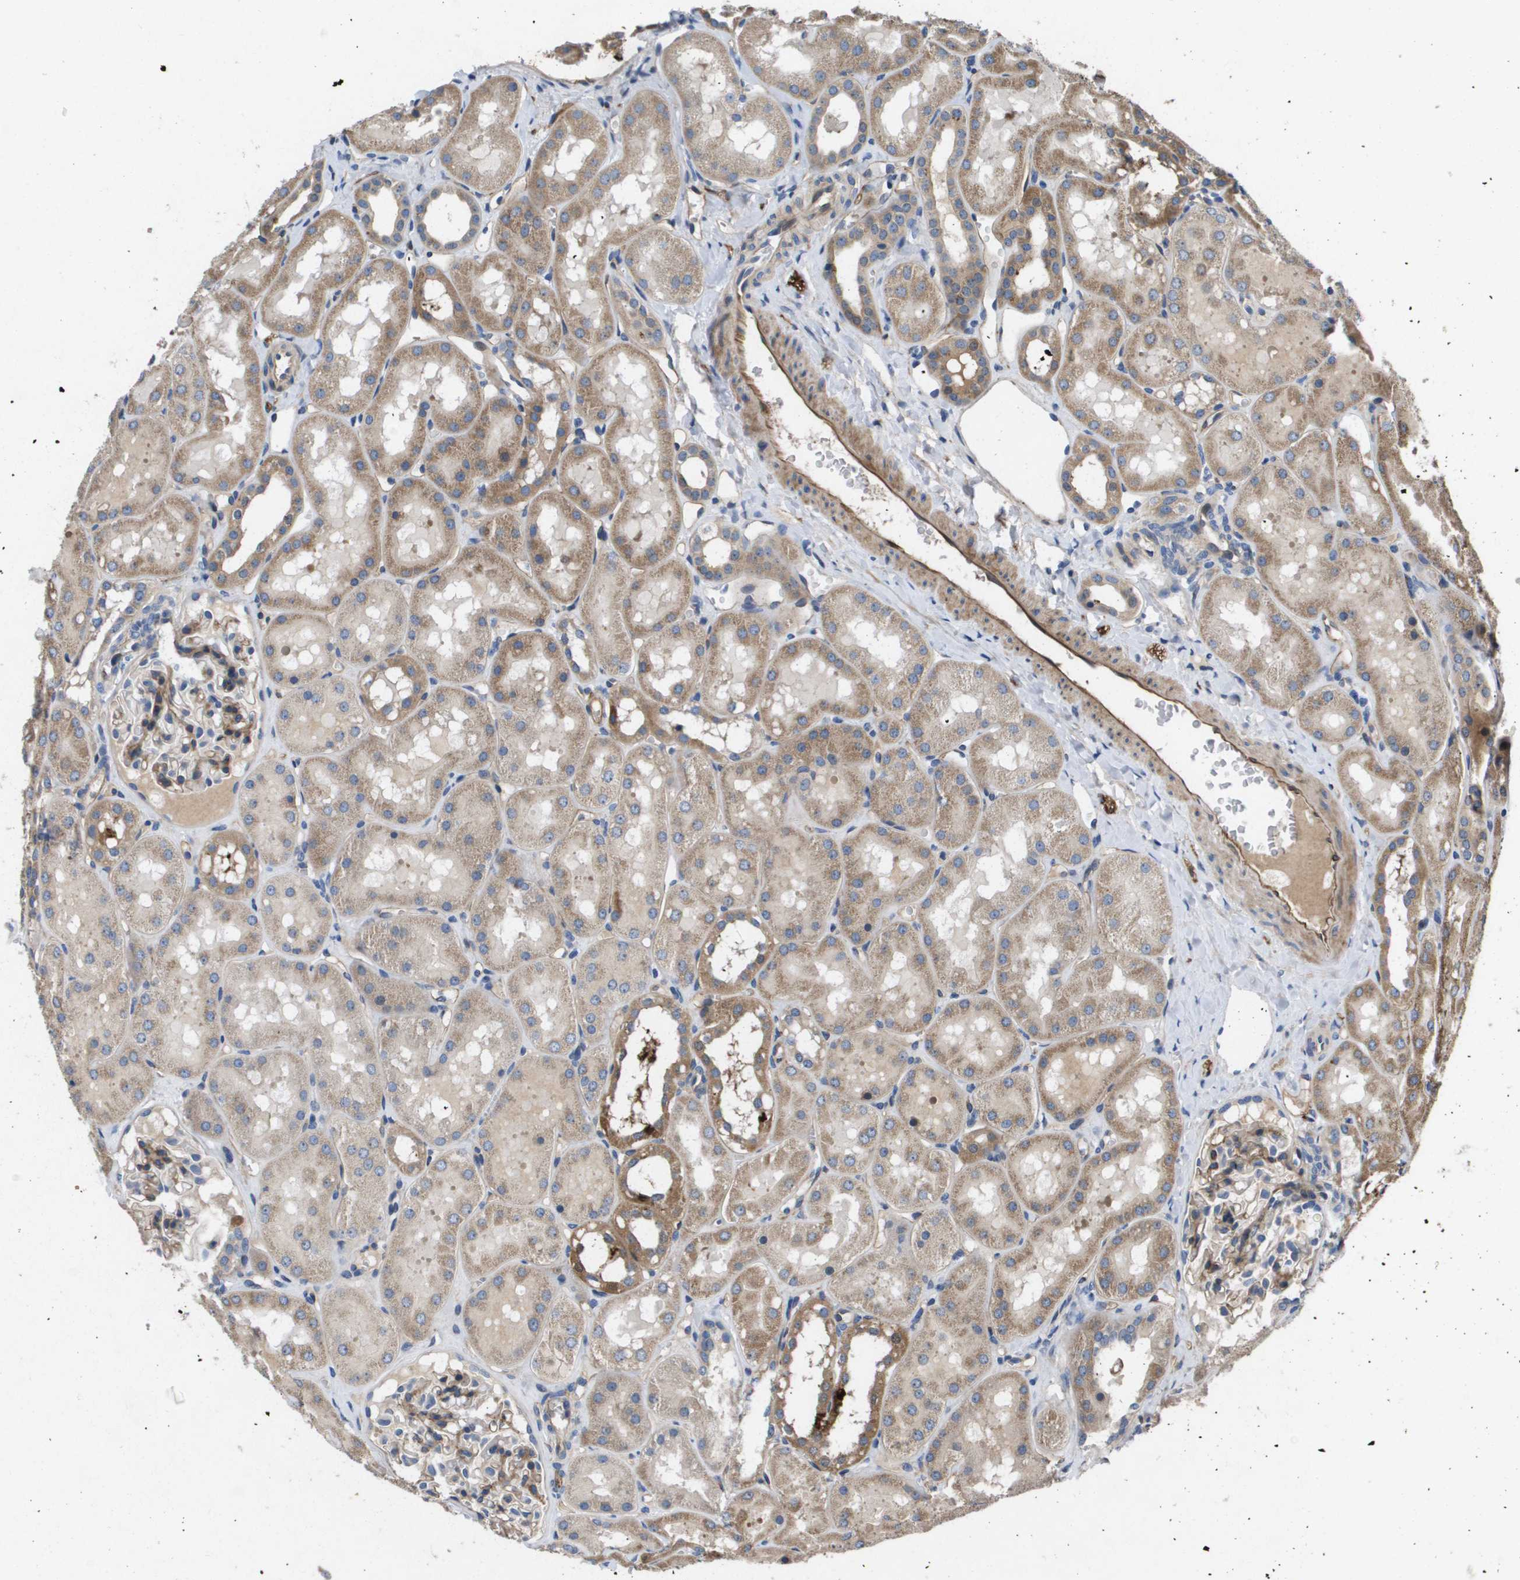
{"staining": {"intensity": "moderate", "quantity": "25%-75%", "location": "cytoplasmic/membranous"}, "tissue": "kidney", "cell_type": "Cells in glomeruli", "image_type": "normal", "snomed": [{"axis": "morphology", "description": "Normal tissue, NOS"}, {"axis": "topography", "description": "Kidney"}, {"axis": "topography", "description": "Urinary bladder"}], "caption": "Cells in glomeruli reveal medium levels of moderate cytoplasmic/membranous positivity in approximately 25%-75% of cells in unremarkable kidney. The staining was performed using DAB, with brown indicating positive protein expression. Nuclei are stained blue with hematoxylin.", "gene": "ENTPD2", "patient": {"sex": "male", "age": 16}}